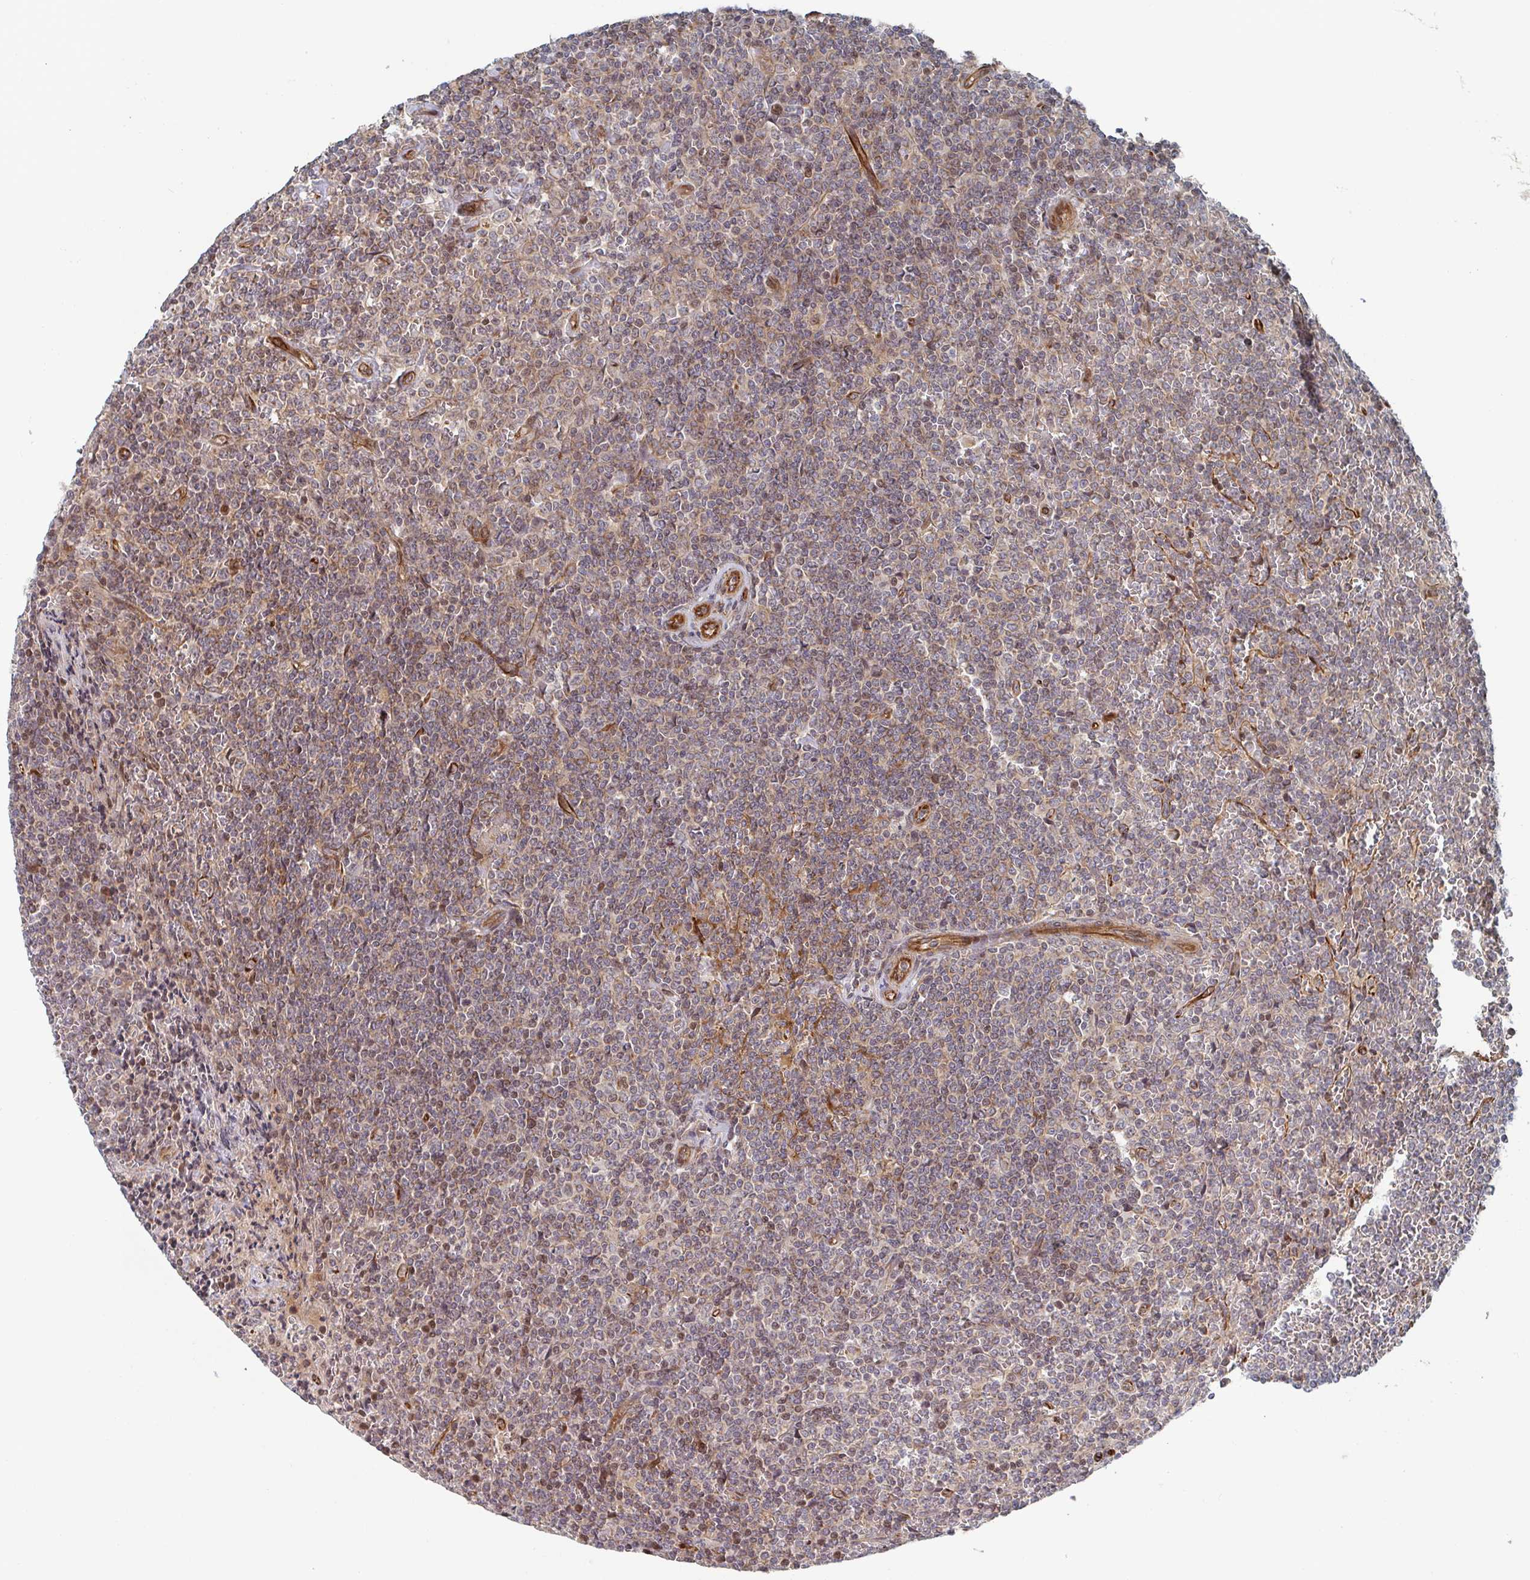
{"staining": {"intensity": "negative", "quantity": "none", "location": "none"}, "tissue": "lymphoma", "cell_type": "Tumor cells", "image_type": "cancer", "snomed": [{"axis": "morphology", "description": "Malignant lymphoma, non-Hodgkin's type, Low grade"}, {"axis": "topography", "description": "Spleen"}], "caption": "This is a micrograph of immunohistochemistry staining of low-grade malignant lymphoma, non-Hodgkin's type, which shows no positivity in tumor cells.", "gene": "DVL3", "patient": {"sex": "female", "age": 19}}